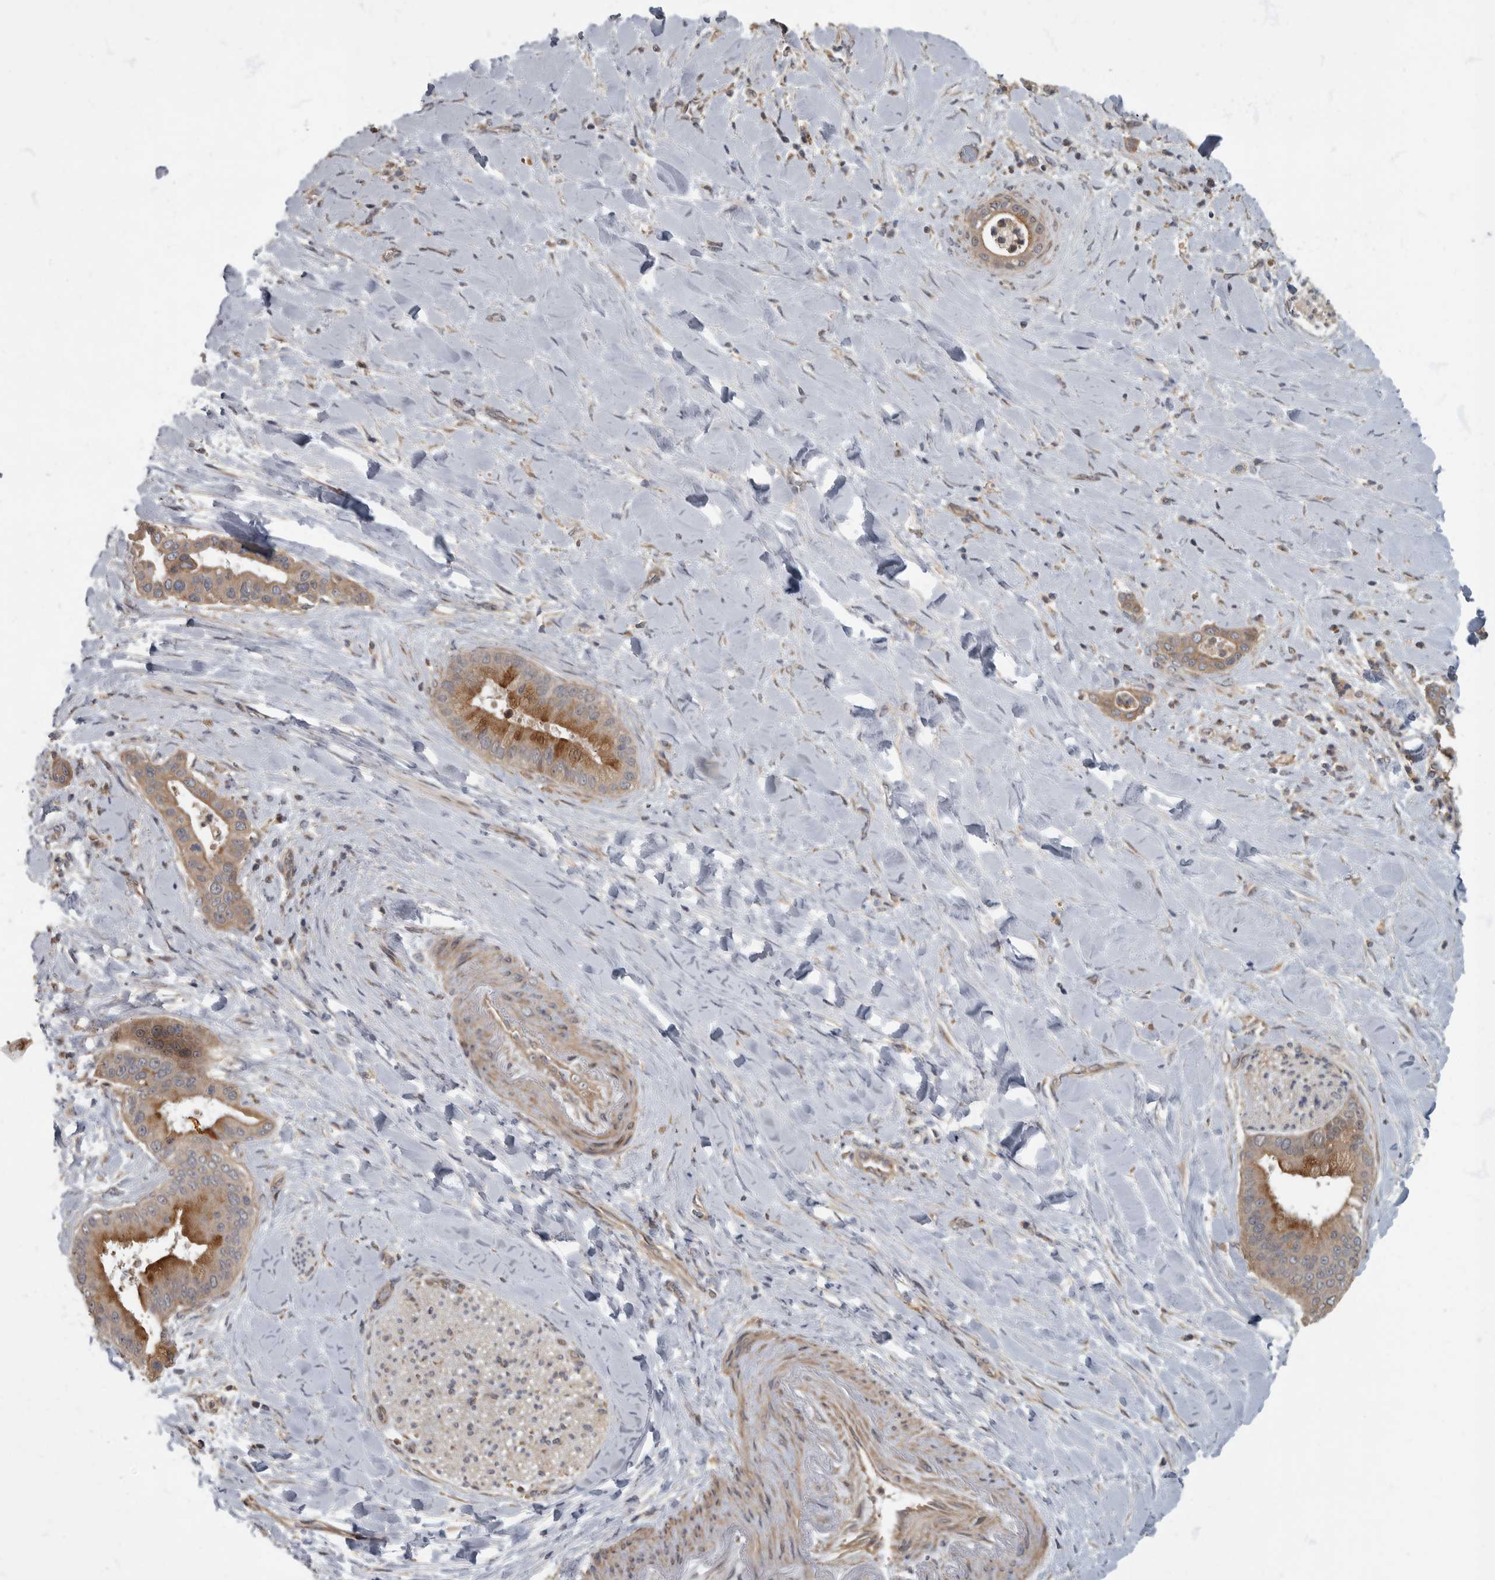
{"staining": {"intensity": "moderate", "quantity": "25%-75%", "location": "cytoplasmic/membranous"}, "tissue": "liver cancer", "cell_type": "Tumor cells", "image_type": "cancer", "snomed": [{"axis": "morphology", "description": "Cholangiocarcinoma"}, {"axis": "topography", "description": "Liver"}], "caption": "Brown immunohistochemical staining in liver cholangiocarcinoma reveals moderate cytoplasmic/membranous positivity in approximately 25%-75% of tumor cells.", "gene": "IQCK", "patient": {"sex": "female", "age": 54}}